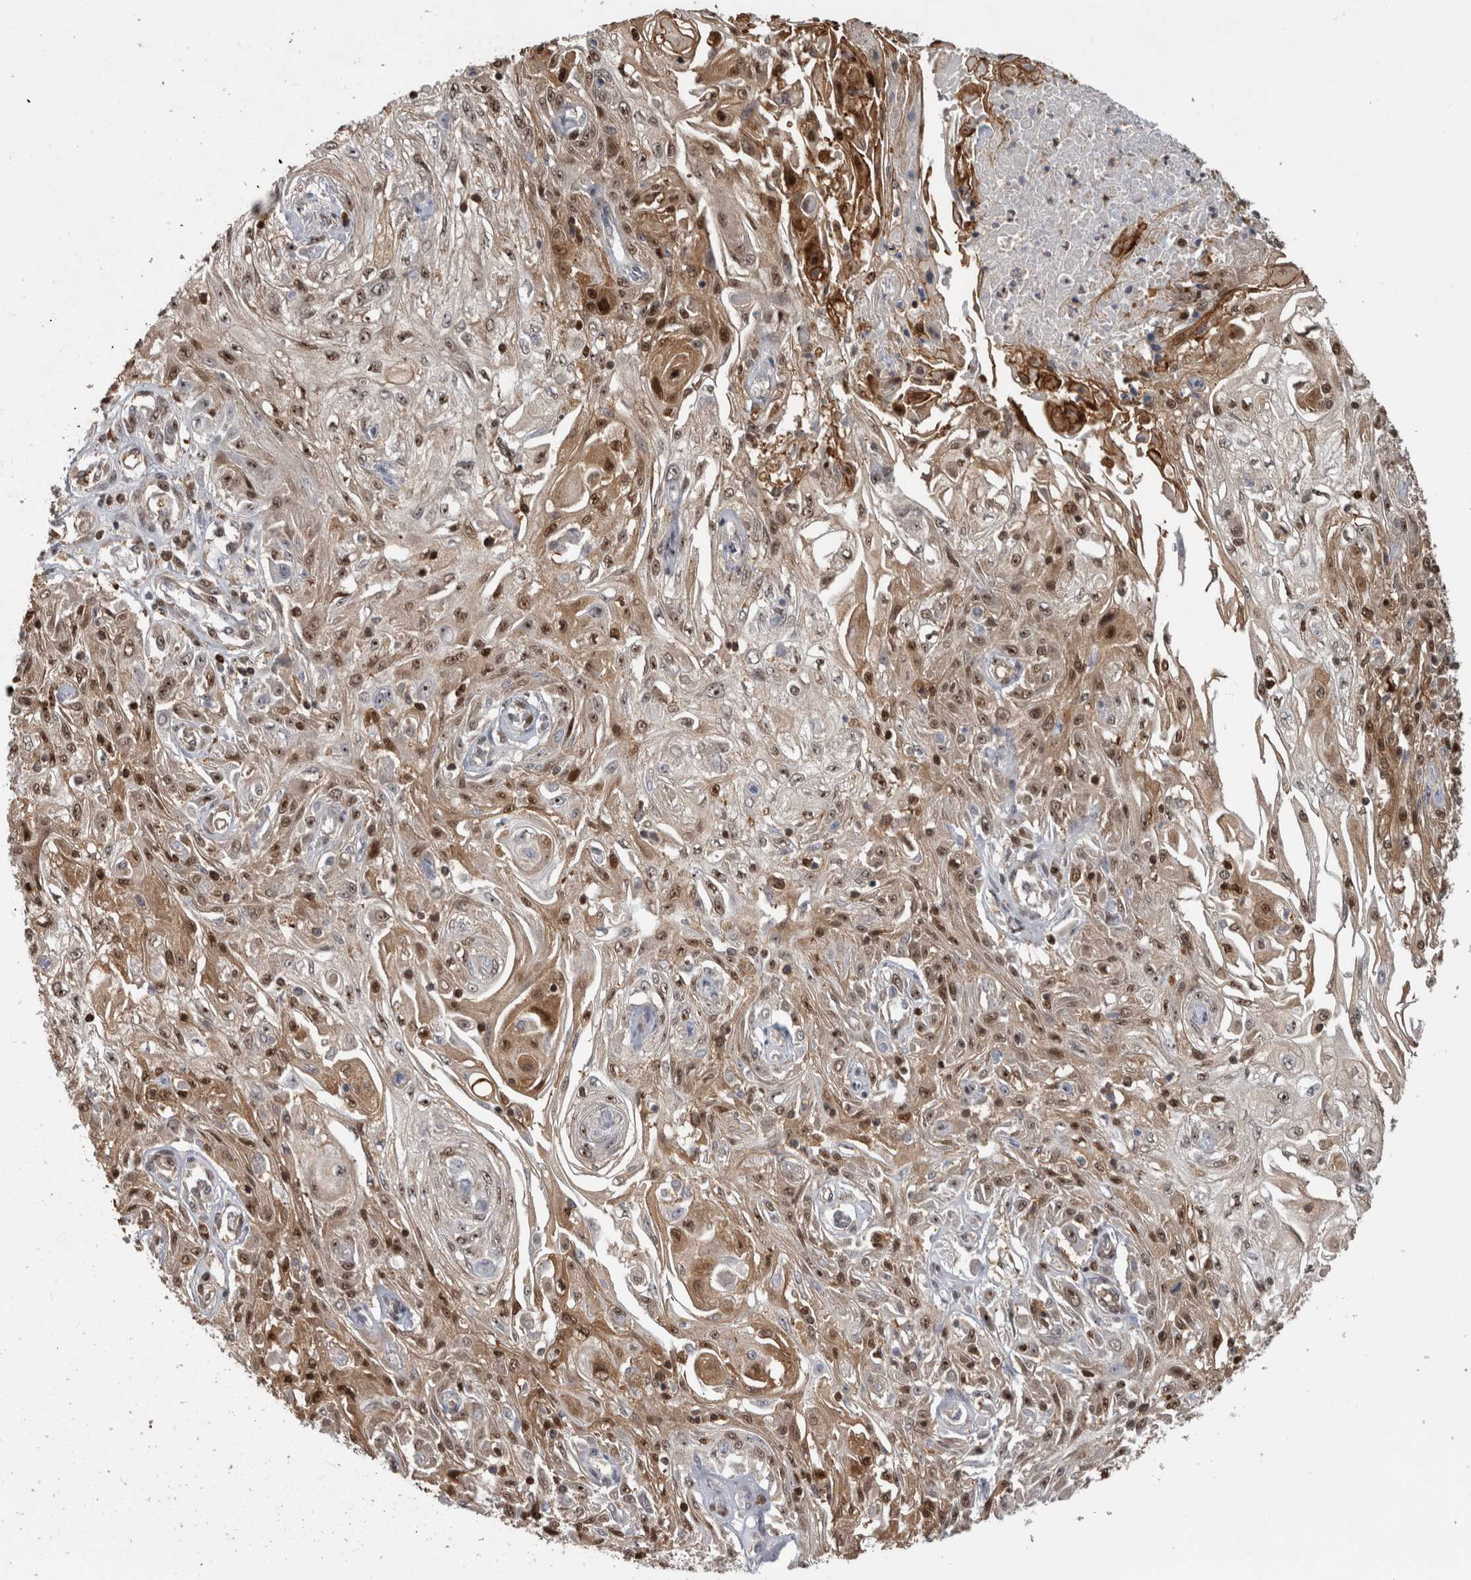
{"staining": {"intensity": "moderate", "quantity": ">75%", "location": "cytoplasmic/membranous,nuclear"}, "tissue": "skin cancer", "cell_type": "Tumor cells", "image_type": "cancer", "snomed": [{"axis": "morphology", "description": "Squamous cell carcinoma, NOS"}, {"axis": "morphology", "description": "Squamous cell carcinoma, metastatic, NOS"}, {"axis": "topography", "description": "Skin"}, {"axis": "topography", "description": "Lymph node"}], "caption": "Tumor cells reveal medium levels of moderate cytoplasmic/membranous and nuclear expression in about >75% of cells in human skin squamous cell carcinoma.", "gene": "TDRD7", "patient": {"sex": "male", "age": 75}}